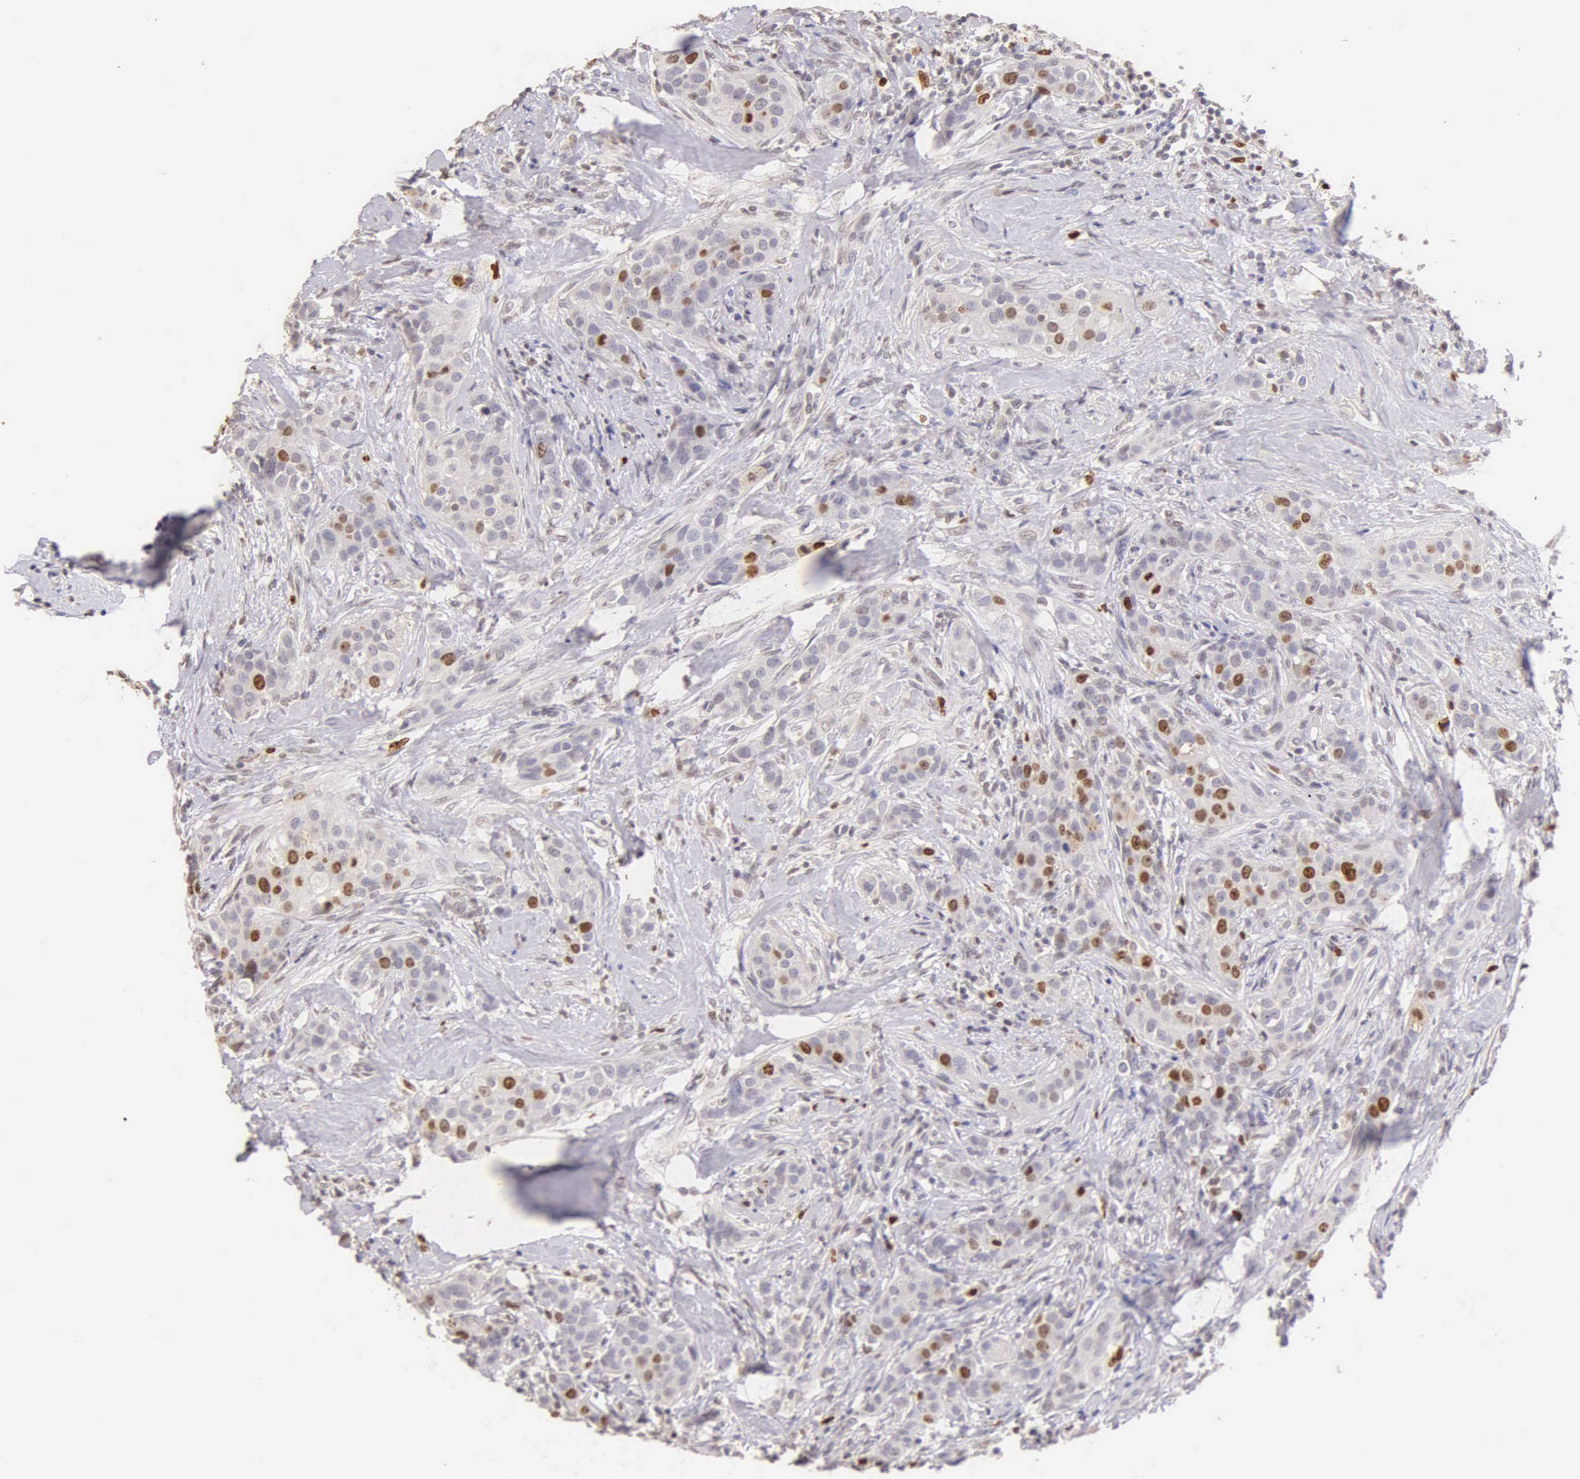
{"staining": {"intensity": "moderate", "quantity": "25%-75%", "location": "nuclear"}, "tissue": "breast cancer", "cell_type": "Tumor cells", "image_type": "cancer", "snomed": [{"axis": "morphology", "description": "Duct carcinoma"}, {"axis": "topography", "description": "Breast"}], "caption": "There is medium levels of moderate nuclear expression in tumor cells of breast cancer (invasive ductal carcinoma), as demonstrated by immunohistochemical staining (brown color).", "gene": "MKI67", "patient": {"sex": "female", "age": 45}}